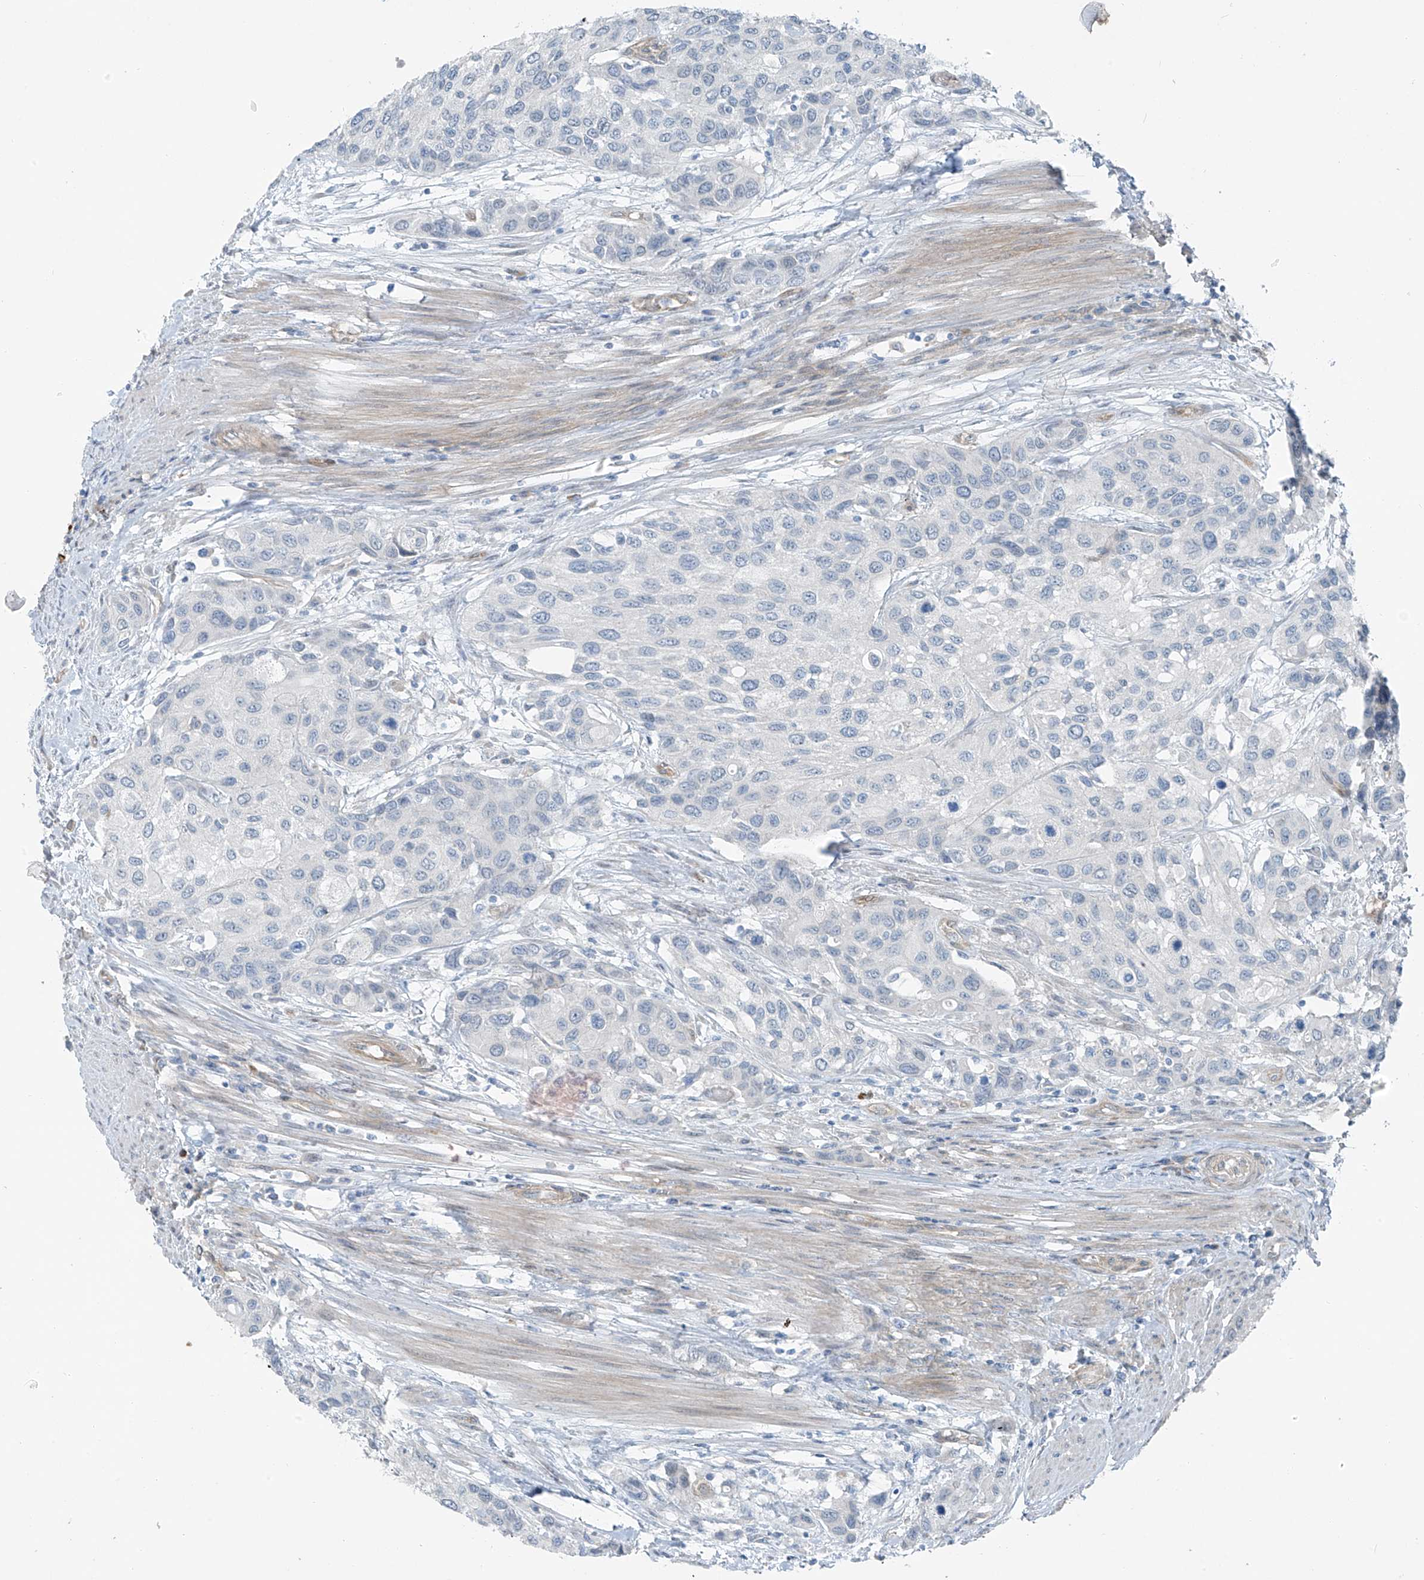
{"staining": {"intensity": "negative", "quantity": "none", "location": "none"}, "tissue": "urothelial cancer", "cell_type": "Tumor cells", "image_type": "cancer", "snomed": [{"axis": "morphology", "description": "Normal tissue, NOS"}, {"axis": "morphology", "description": "Urothelial carcinoma, High grade"}, {"axis": "topography", "description": "Vascular tissue"}, {"axis": "topography", "description": "Urinary bladder"}], "caption": "DAB (3,3'-diaminobenzidine) immunohistochemical staining of high-grade urothelial carcinoma shows no significant positivity in tumor cells.", "gene": "TNS2", "patient": {"sex": "female", "age": 56}}